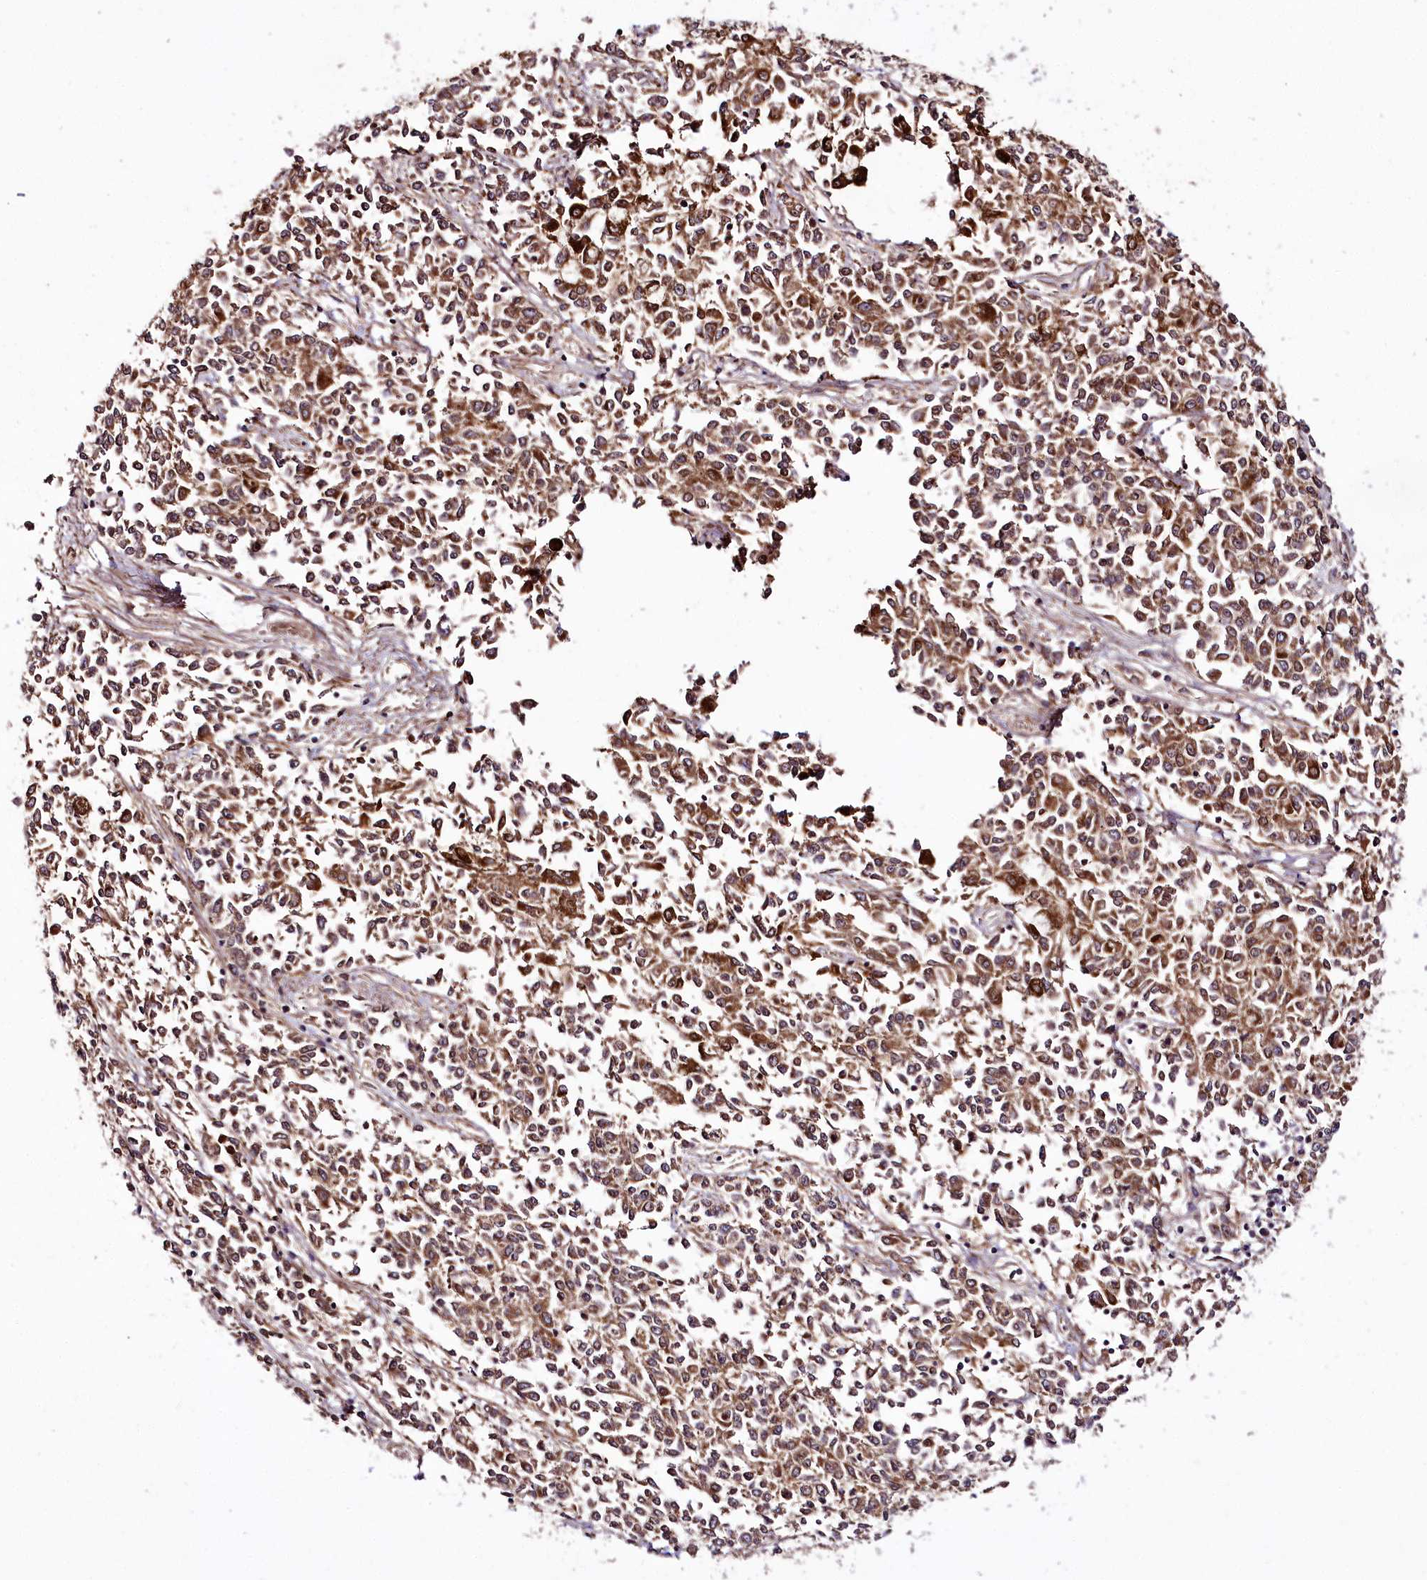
{"staining": {"intensity": "strong", "quantity": ">75%", "location": "cytoplasmic/membranous"}, "tissue": "endometrial cancer", "cell_type": "Tumor cells", "image_type": "cancer", "snomed": [{"axis": "morphology", "description": "Adenocarcinoma, NOS"}, {"axis": "topography", "description": "Endometrium"}], "caption": "Adenocarcinoma (endometrial) tissue shows strong cytoplasmic/membranous expression in approximately >75% of tumor cells", "gene": "RAB7A", "patient": {"sex": "female", "age": 50}}